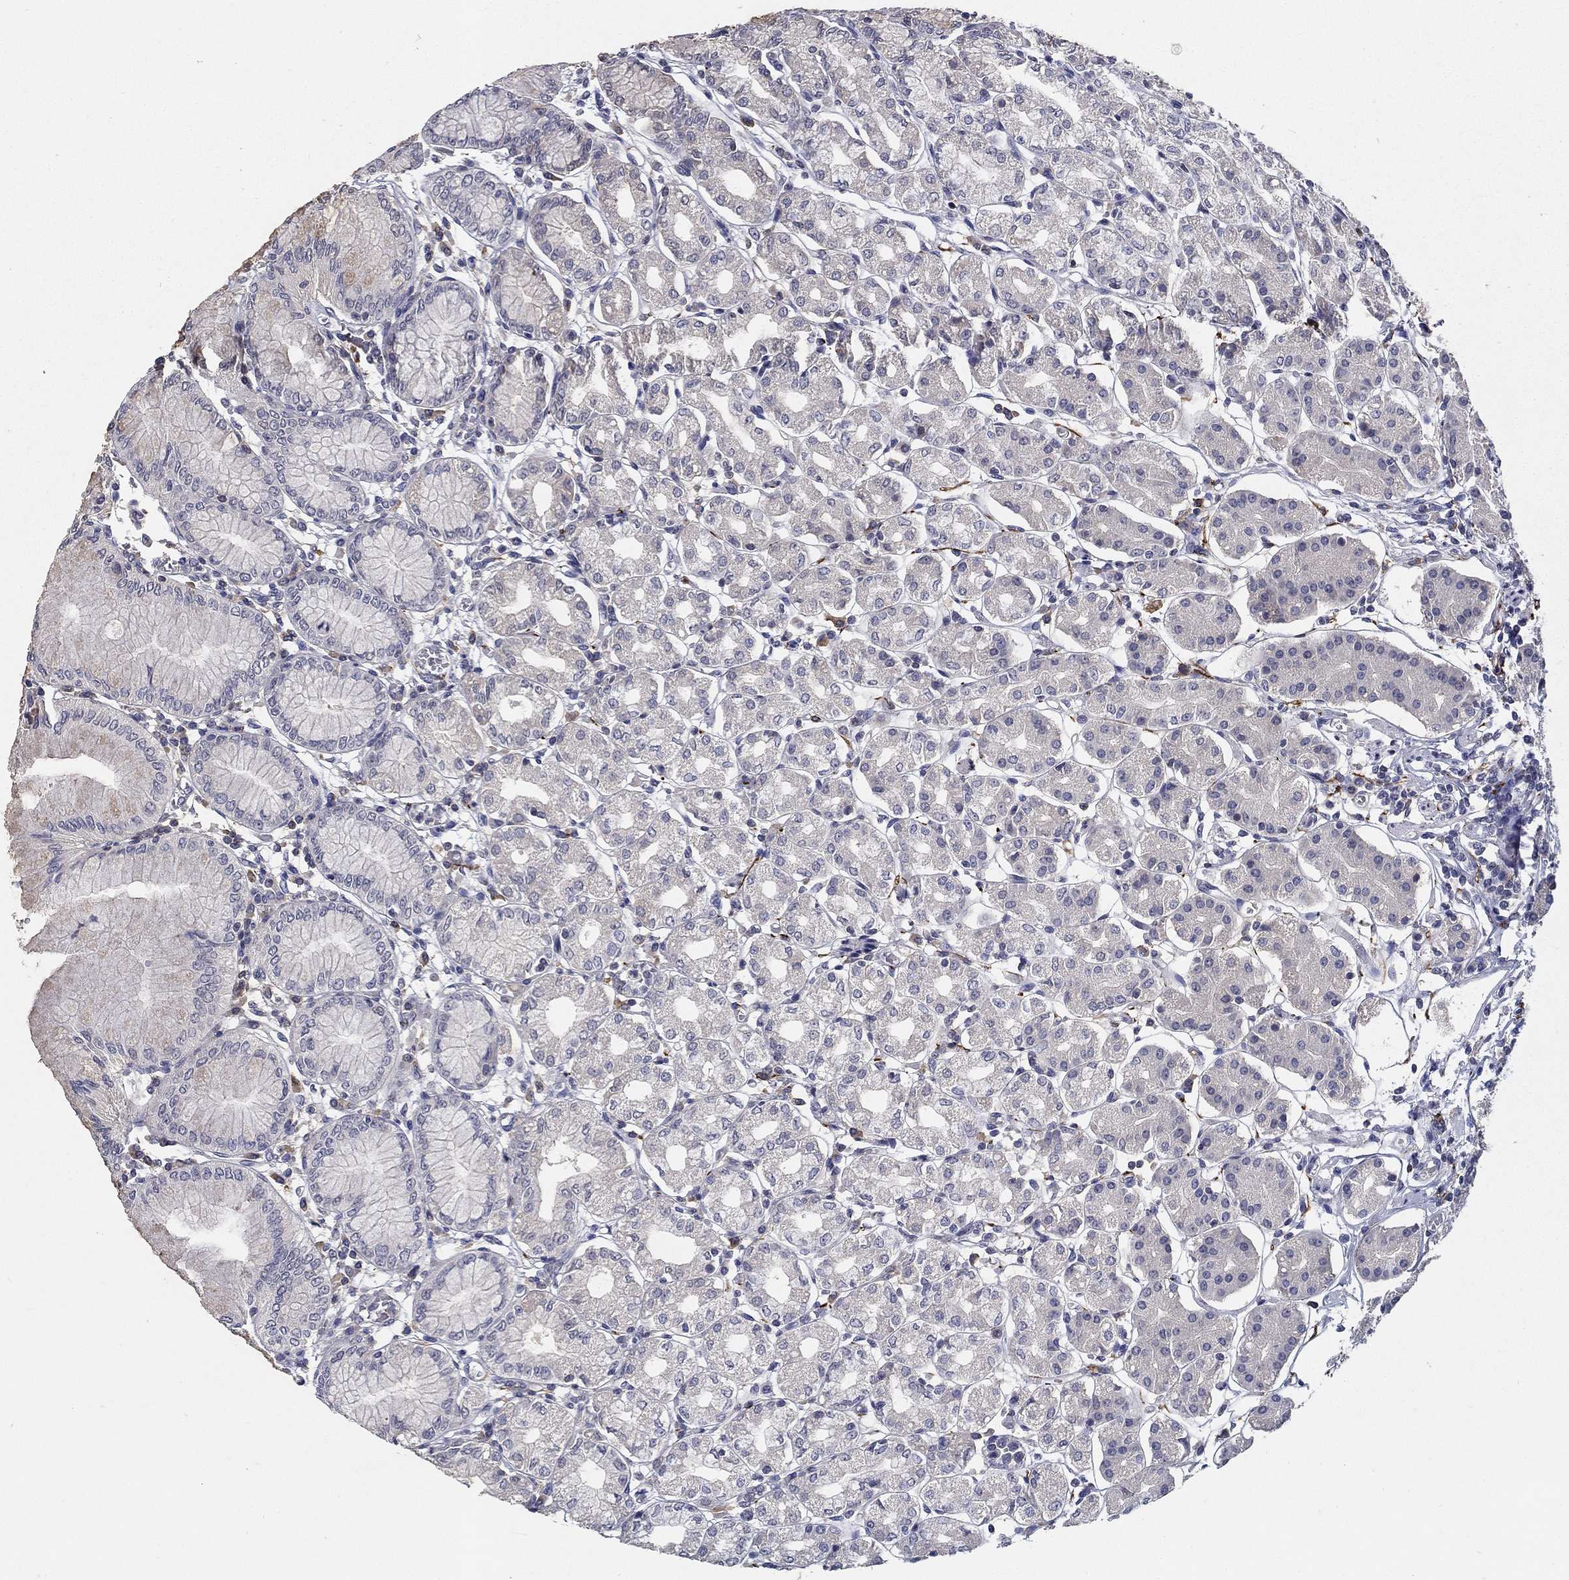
{"staining": {"intensity": "negative", "quantity": "none", "location": "none"}, "tissue": "stomach", "cell_type": "Glandular cells", "image_type": "normal", "snomed": [{"axis": "morphology", "description": "Normal tissue, NOS"}, {"axis": "topography", "description": "Skeletal muscle"}, {"axis": "topography", "description": "Stomach"}], "caption": "The image displays no significant expression in glandular cells of stomach.", "gene": "CD274", "patient": {"sex": "female", "age": 57}}